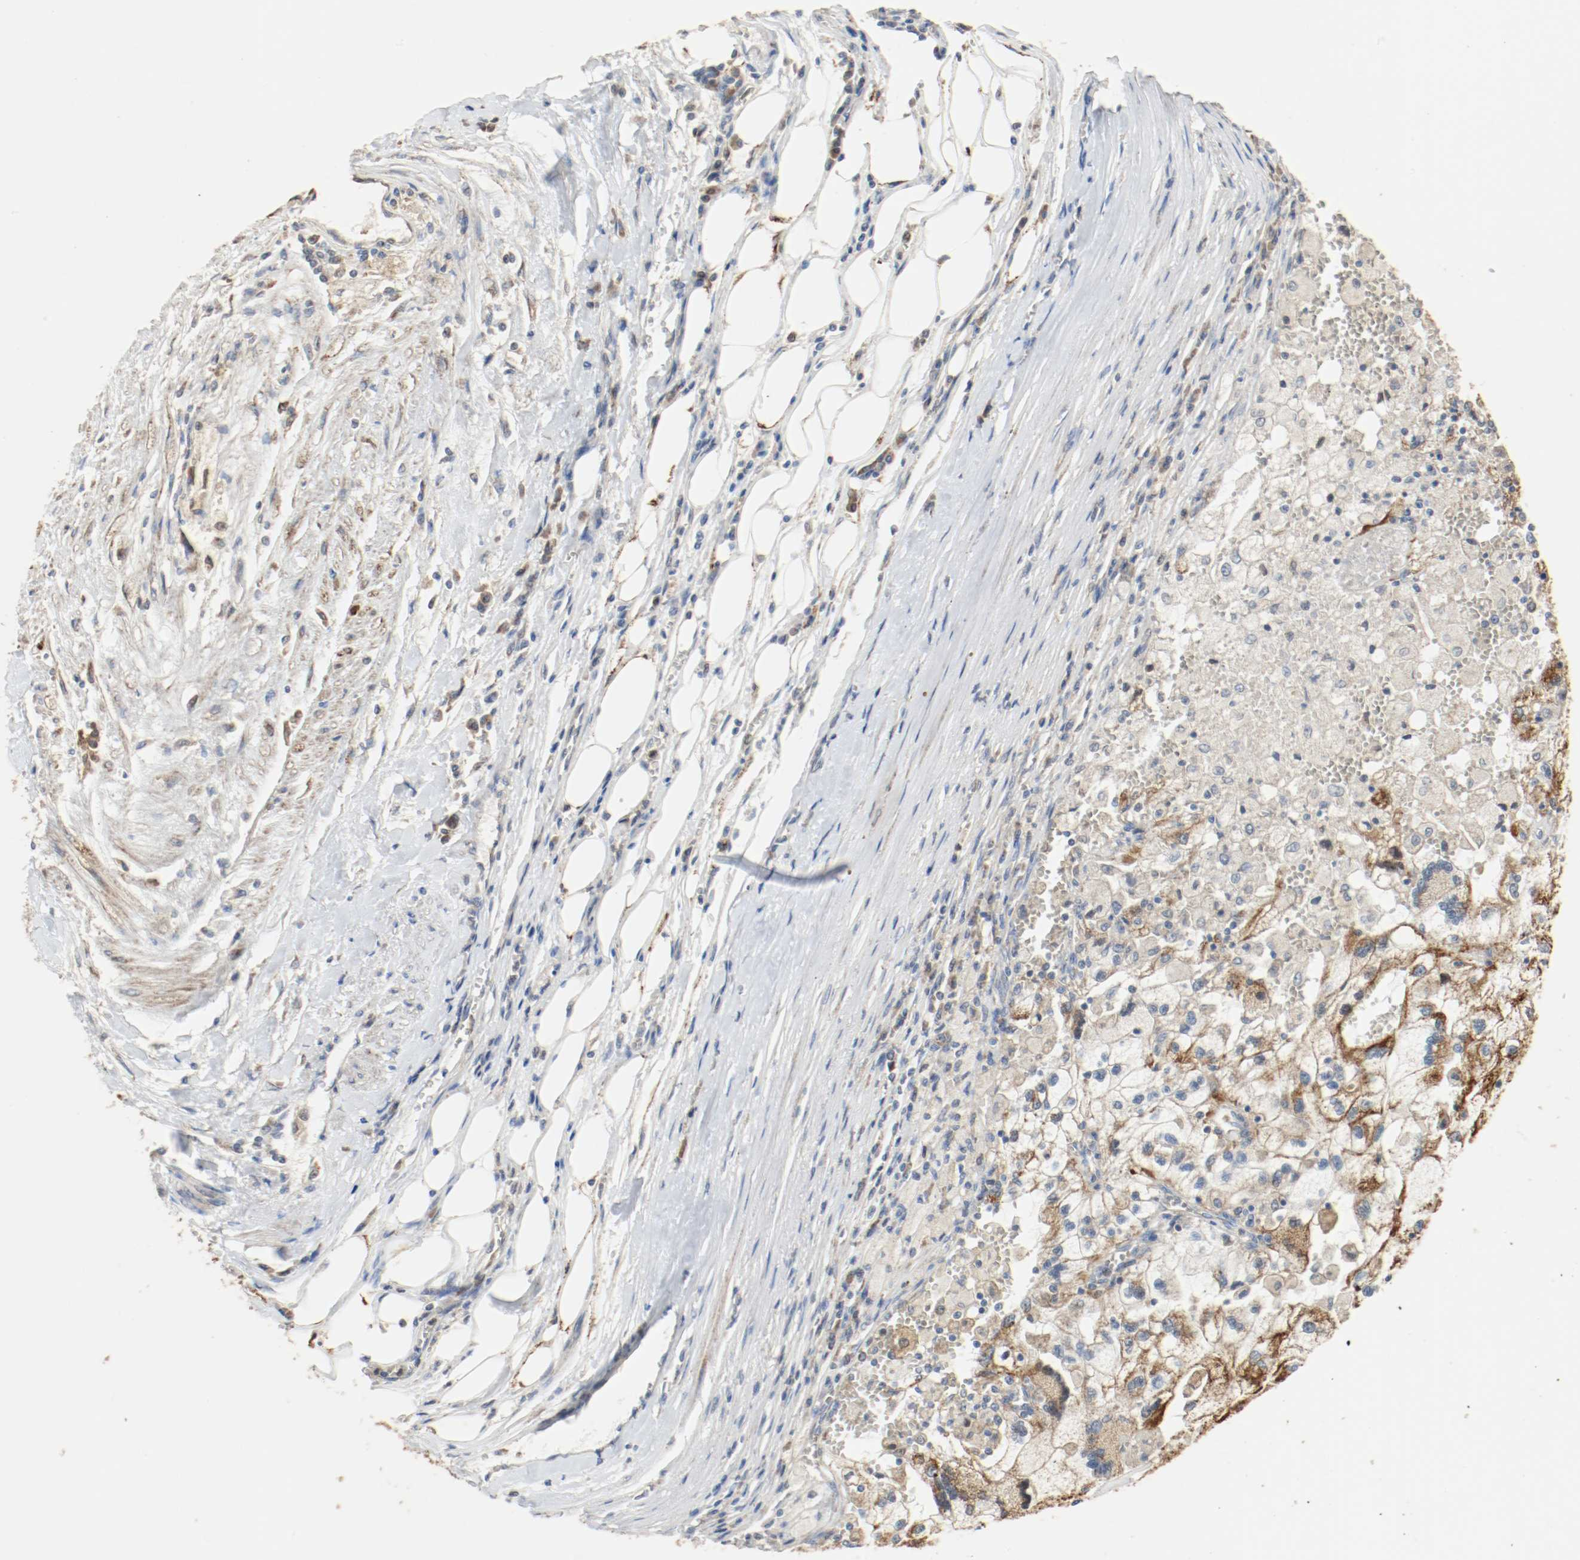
{"staining": {"intensity": "moderate", "quantity": "25%-75%", "location": "cytoplasmic/membranous"}, "tissue": "renal cancer", "cell_type": "Tumor cells", "image_type": "cancer", "snomed": [{"axis": "morphology", "description": "Normal tissue, NOS"}, {"axis": "morphology", "description": "Adenocarcinoma, NOS"}, {"axis": "topography", "description": "Kidney"}], "caption": "High-power microscopy captured an immunohistochemistry photomicrograph of renal adenocarcinoma, revealing moderate cytoplasmic/membranous staining in about 25%-75% of tumor cells.", "gene": "ALDH4A1", "patient": {"sex": "male", "age": 71}}